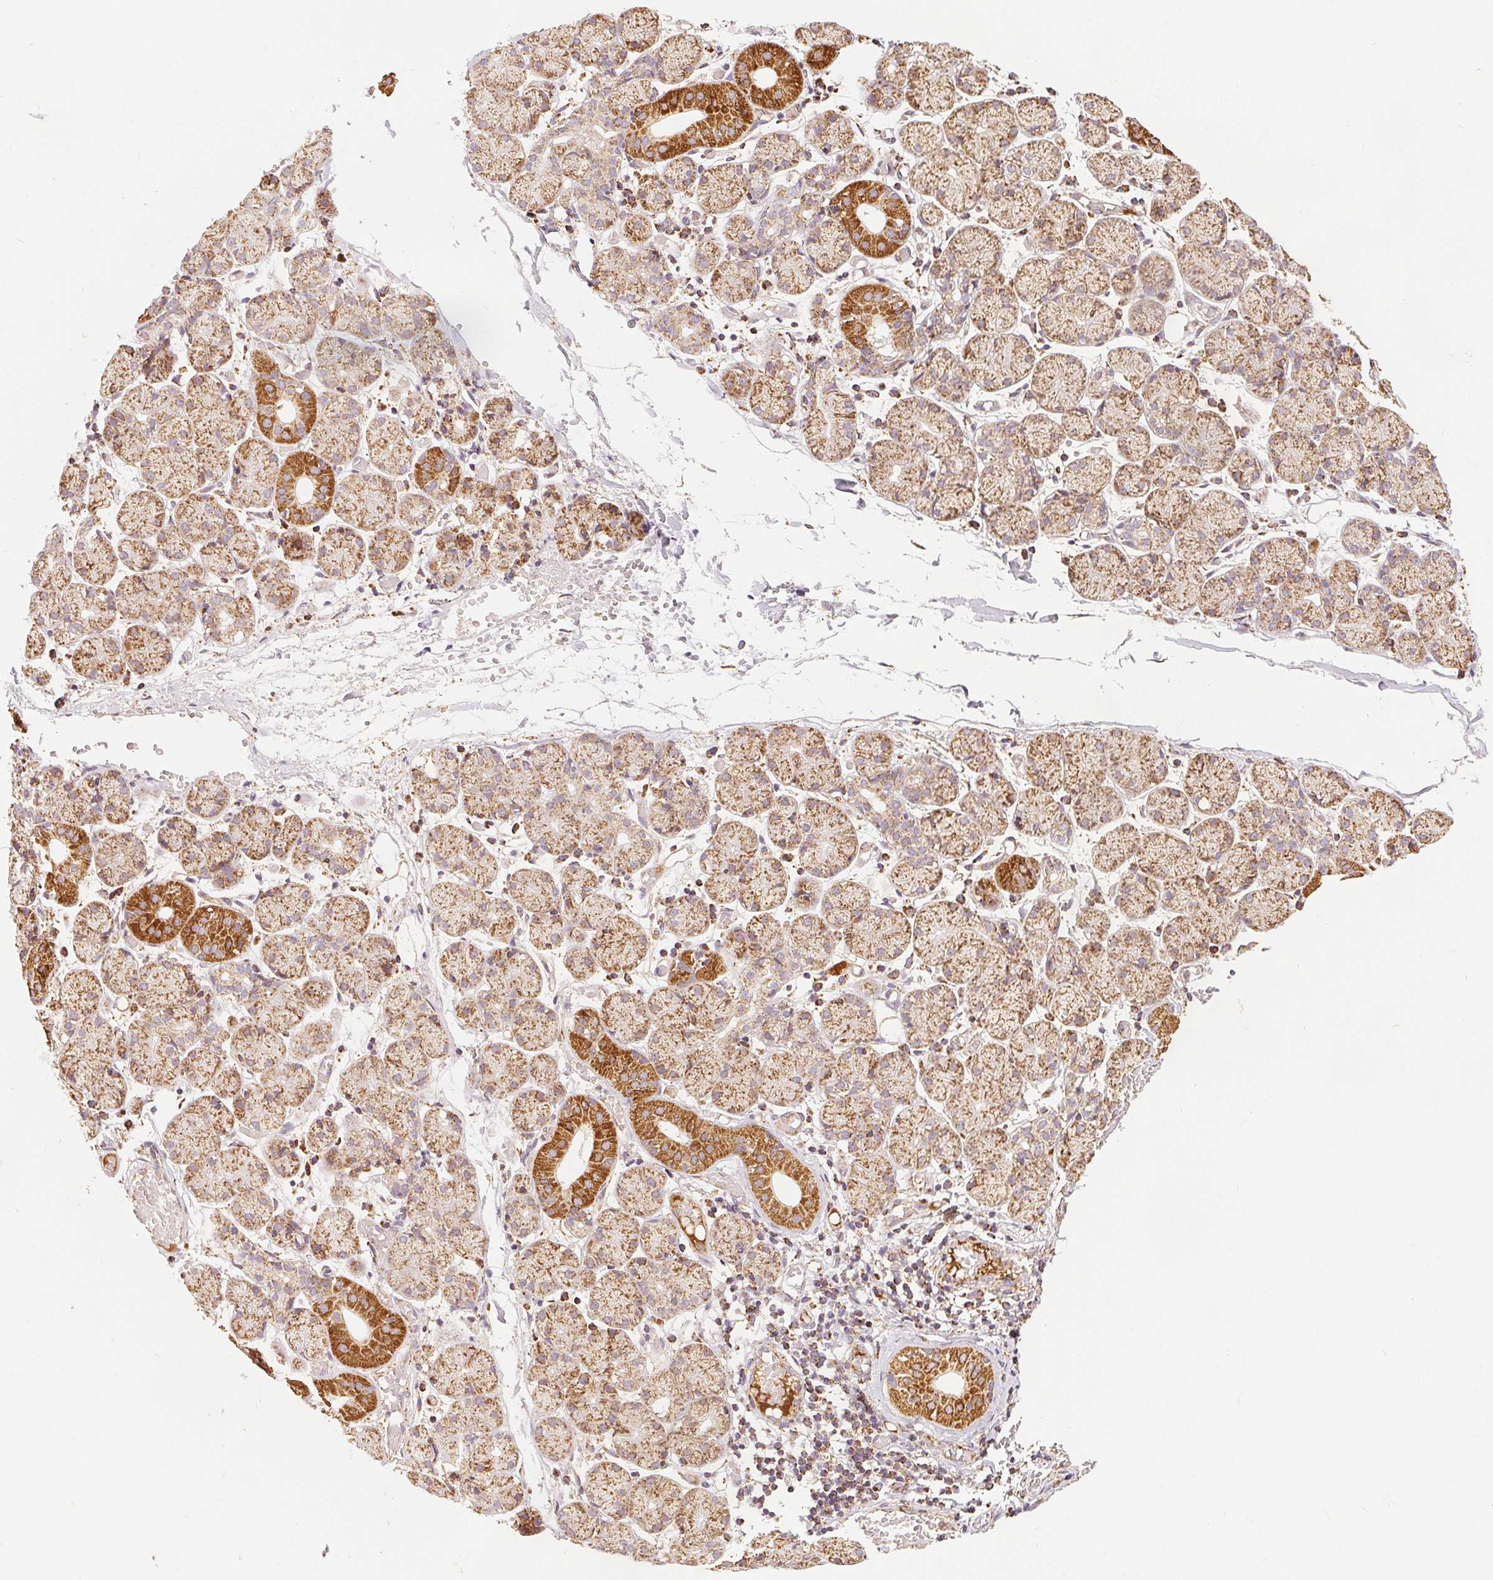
{"staining": {"intensity": "moderate", "quantity": ">75%", "location": "cytoplasmic/membranous"}, "tissue": "salivary gland", "cell_type": "Glandular cells", "image_type": "normal", "snomed": [{"axis": "morphology", "description": "Normal tissue, NOS"}, {"axis": "topography", "description": "Salivary gland"}], "caption": "IHC of normal human salivary gland reveals medium levels of moderate cytoplasmic/membranous expression in approximately >75% of glandular cells.", "gene": "SDHB", "patient": {"sex": "female", "age": 24}}